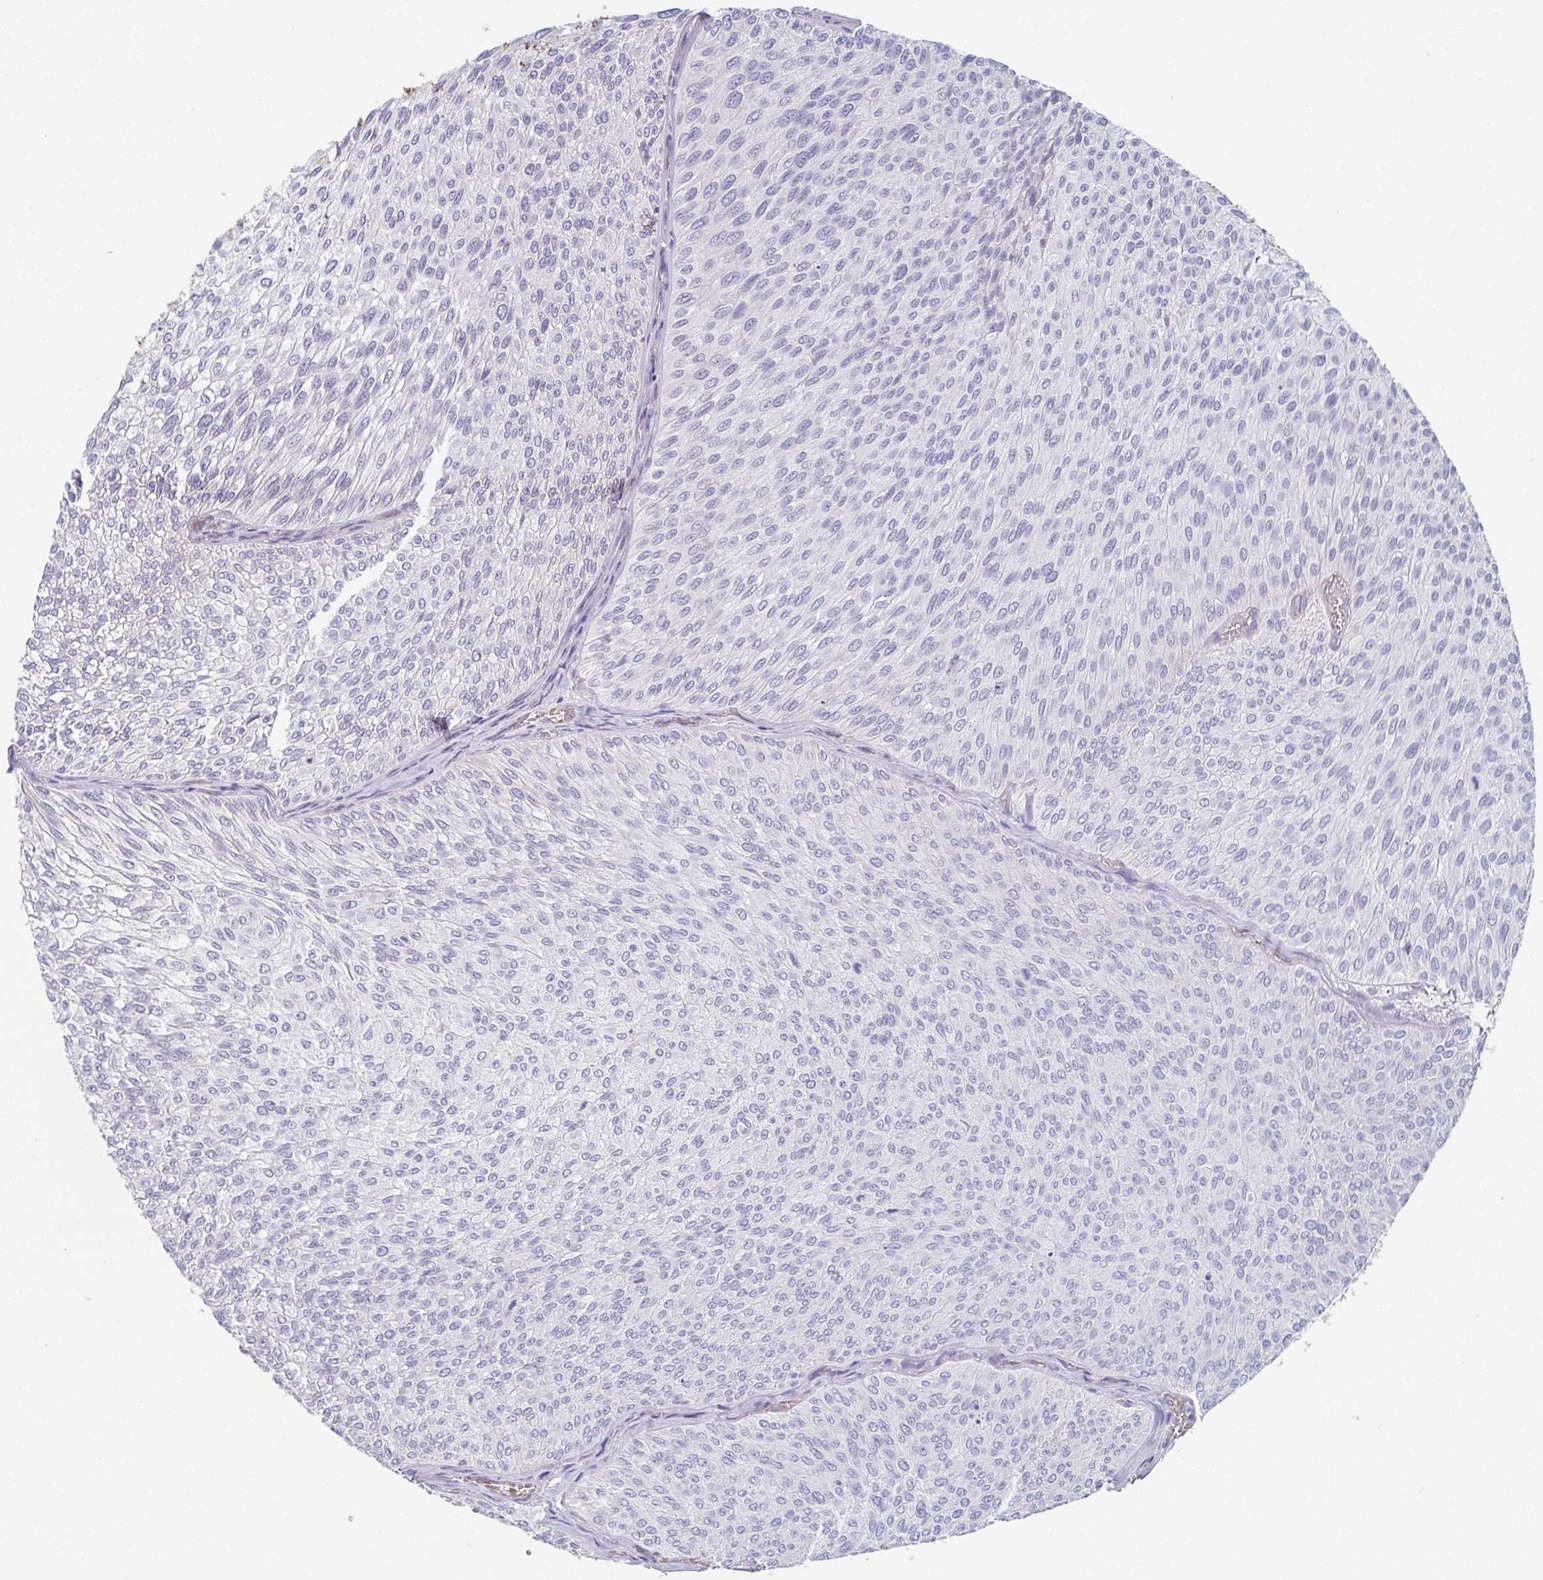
{"staining": {"intensity": "negative", "quantity": "none", "location": "none"}, "tissue": "urothelial cancer", "cell_type": "Tumor cells", "image_type": "cancer", "snomed": [{"axis": "morphology", "description": "Urothelial carcinoma, Low grade"}, {"axis": "topography", "description": "Urinary bladder"}], "caption": "A micrograph of human urothelial cancer is negative for staining in tumor cells.", "gene": "DBN1", "patient": {"sex": "male", "age": 91}}